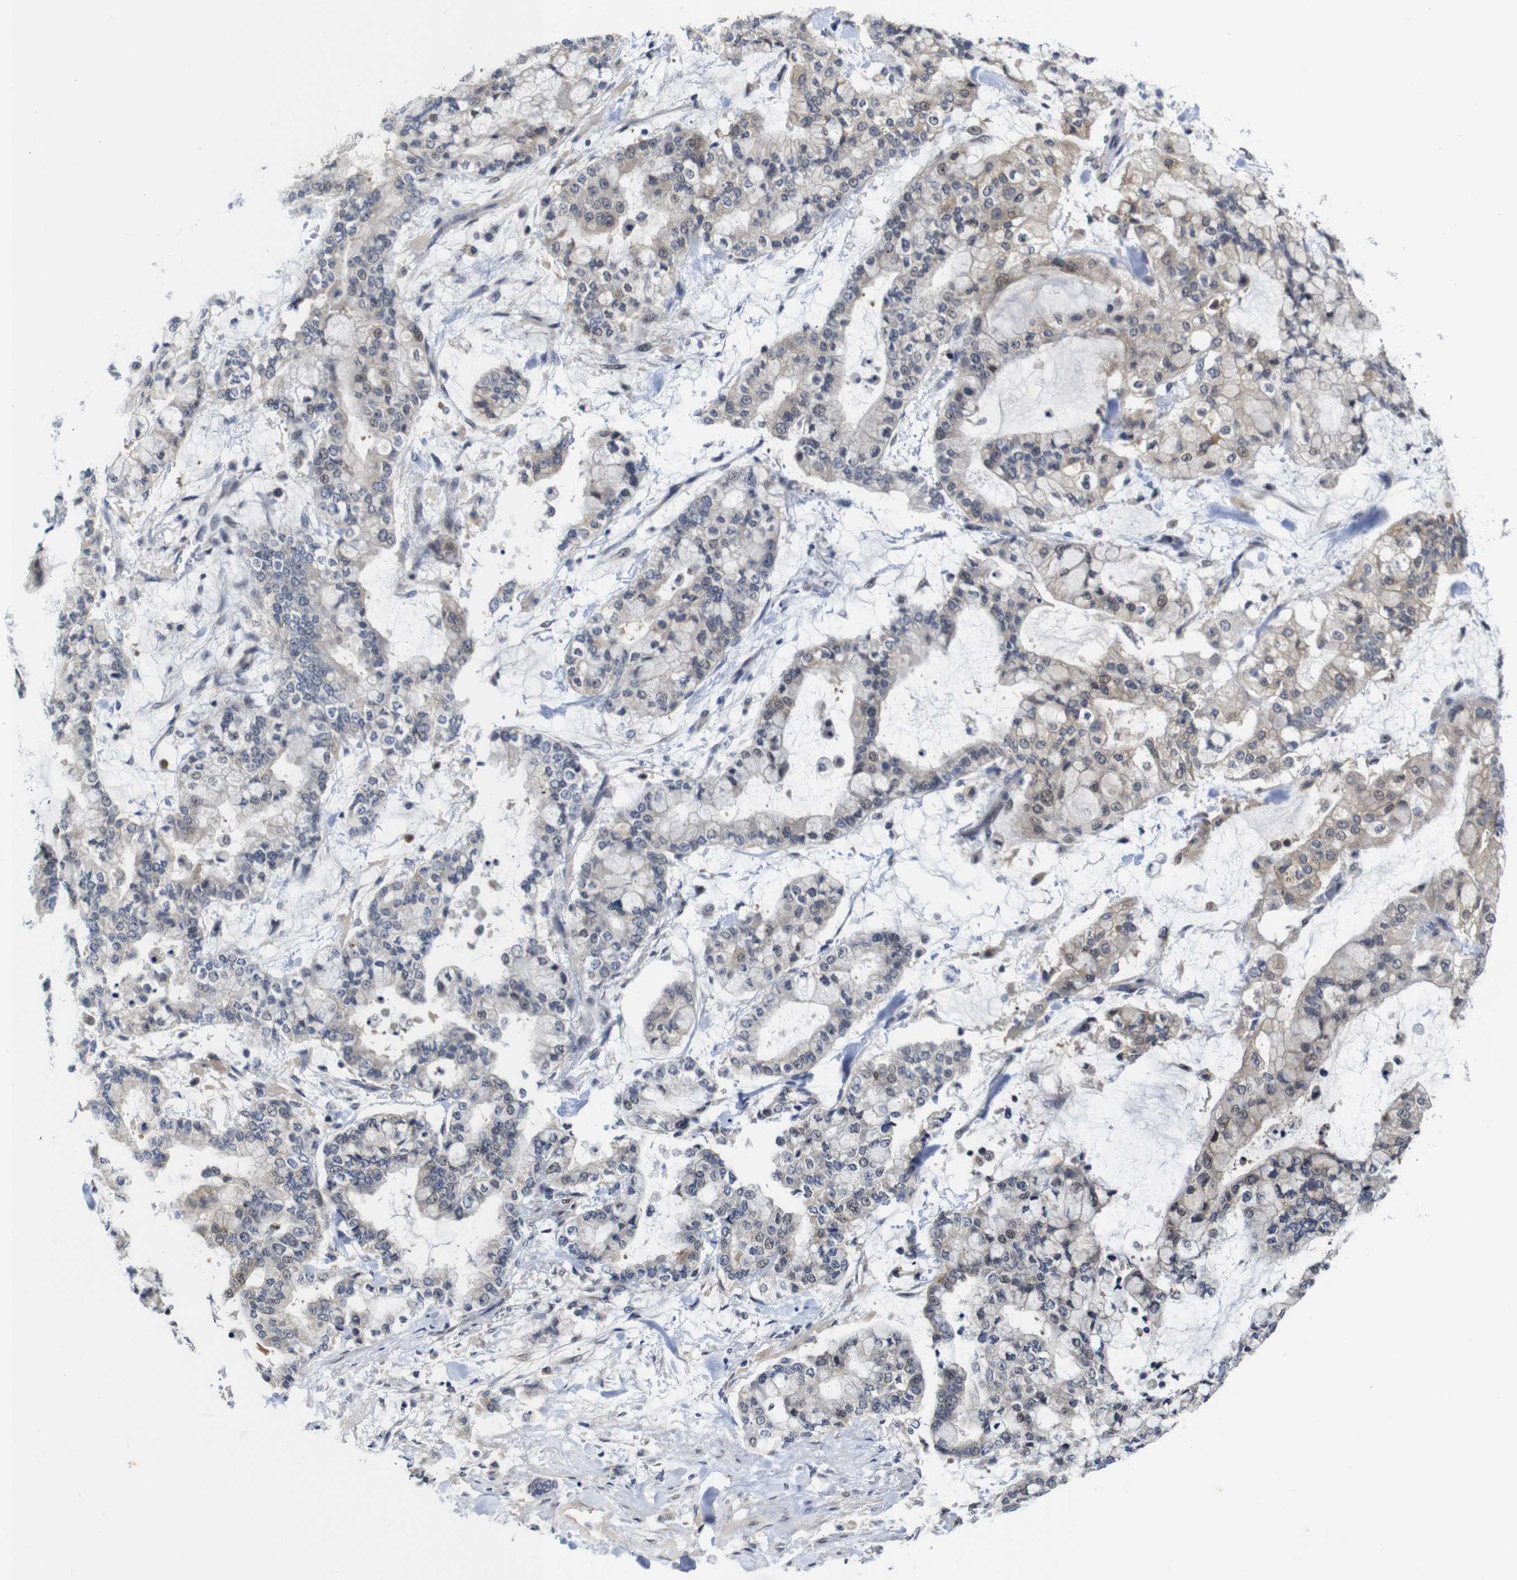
{"staining": {"intensity": "weak", "quantity": "<25%", "location": "cytoplasmic/membranous"}, "tissue": "stomach cancer", "cell_type": "Tumor cells", "image_type": "cancer", "snomed": [{"axis": "morphology", "description": "Normal tissue, NOS"}, {"axis": "morphology", "description": "Adenocarcinoma, NOS"}, {"axis": "topography", "description": "Stomach, upper"}, {"axis": "topography", "description": "Stomach"}], "caption": "Micrograph shows no protein staining in tumor cells of stomach cancer tissue.", "gene": "FURIN", "patient": {"sex": "male", "age": 76}}